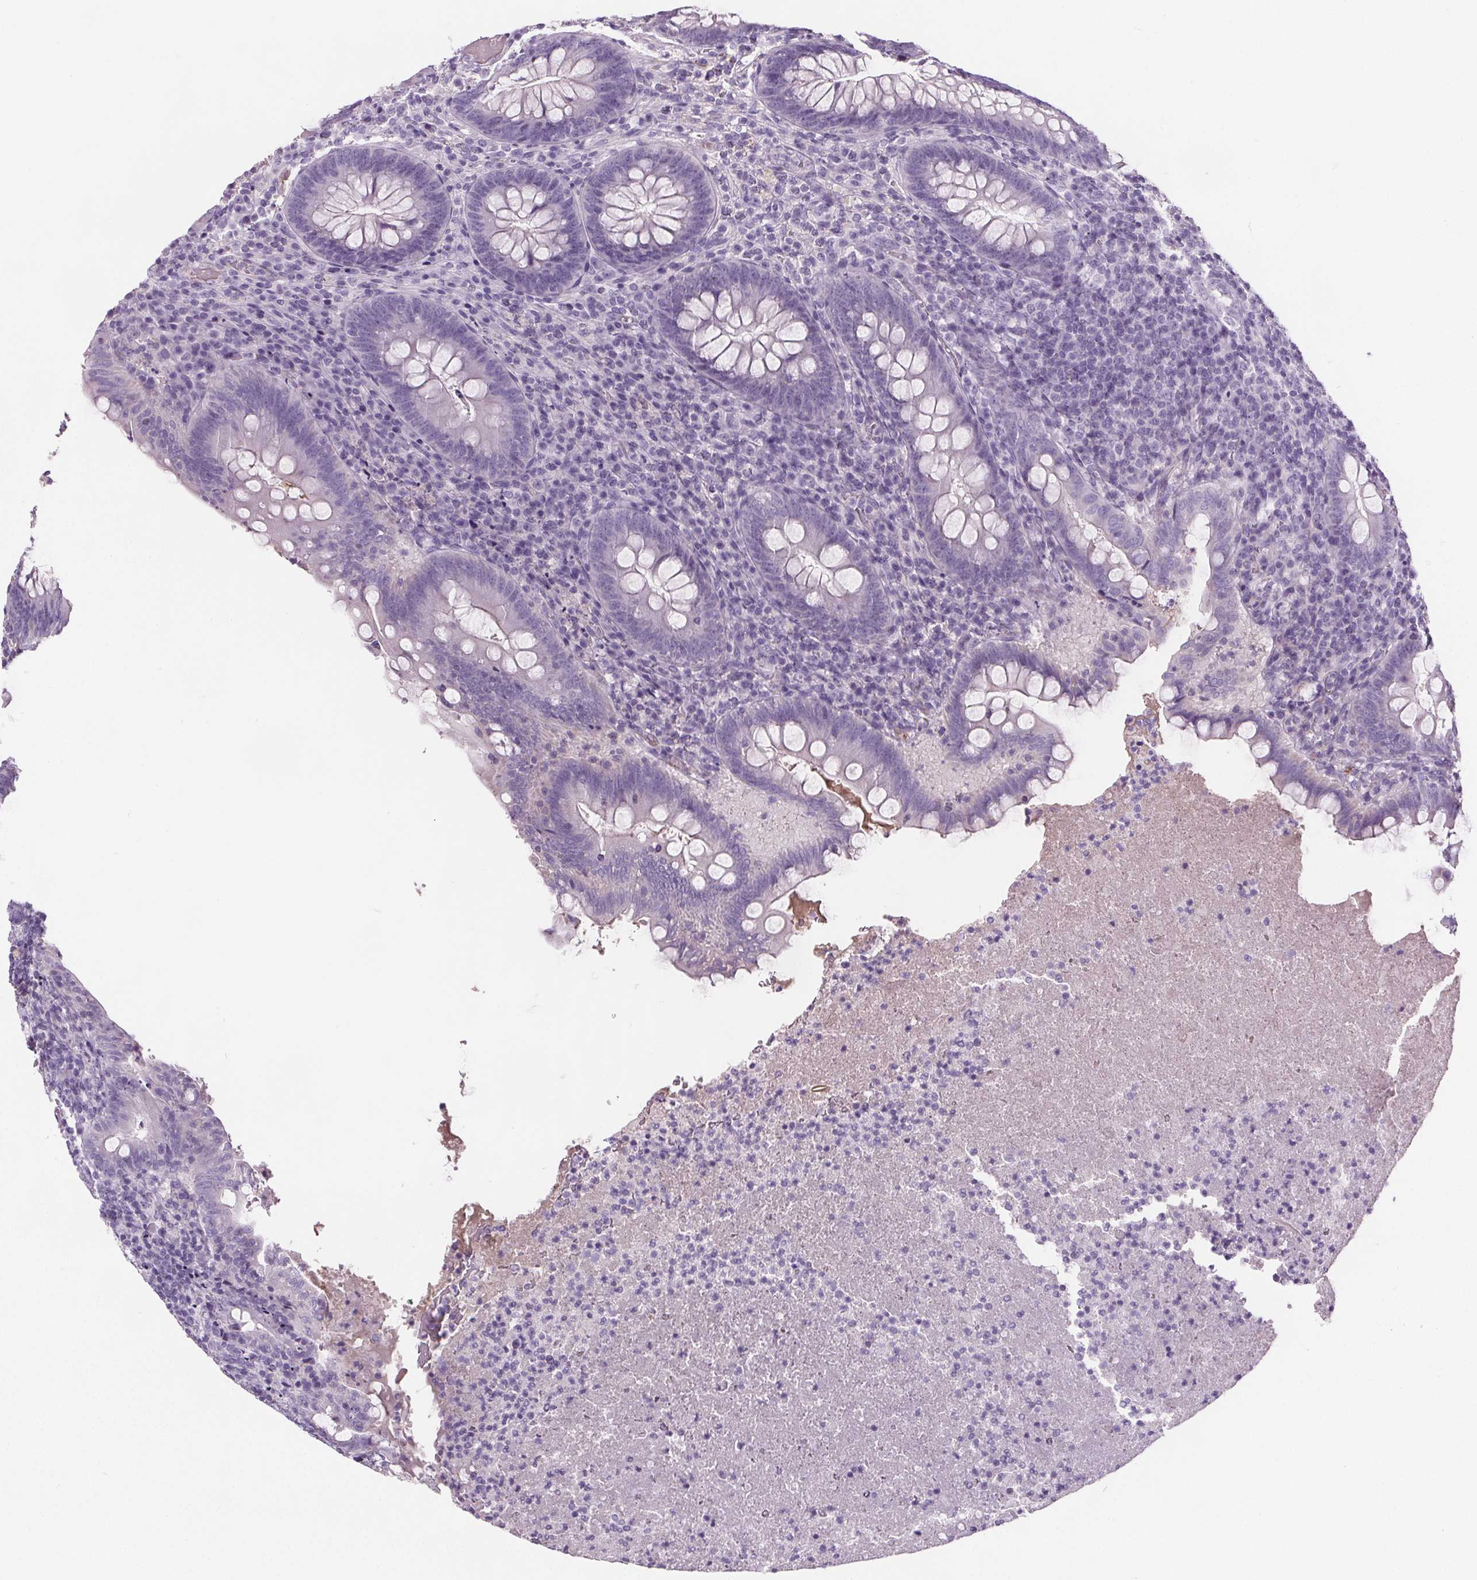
{"staining": {"intensity": "negative", "quantity": "none", "location": "none"}, "tissue": "appendix", "cell_type": "Glandular cells", "image_type": "normal", "snomed": [{"axis": "morphology", "description": "Normal tissue, NOS"}, {"axis": "topography", "description": "Appendix"}], "caption": "The image demonstrates no staining of glandular cells in normal appendix.", "gene": "CD5L", "patient": {"sex": "male", "age": 47}}